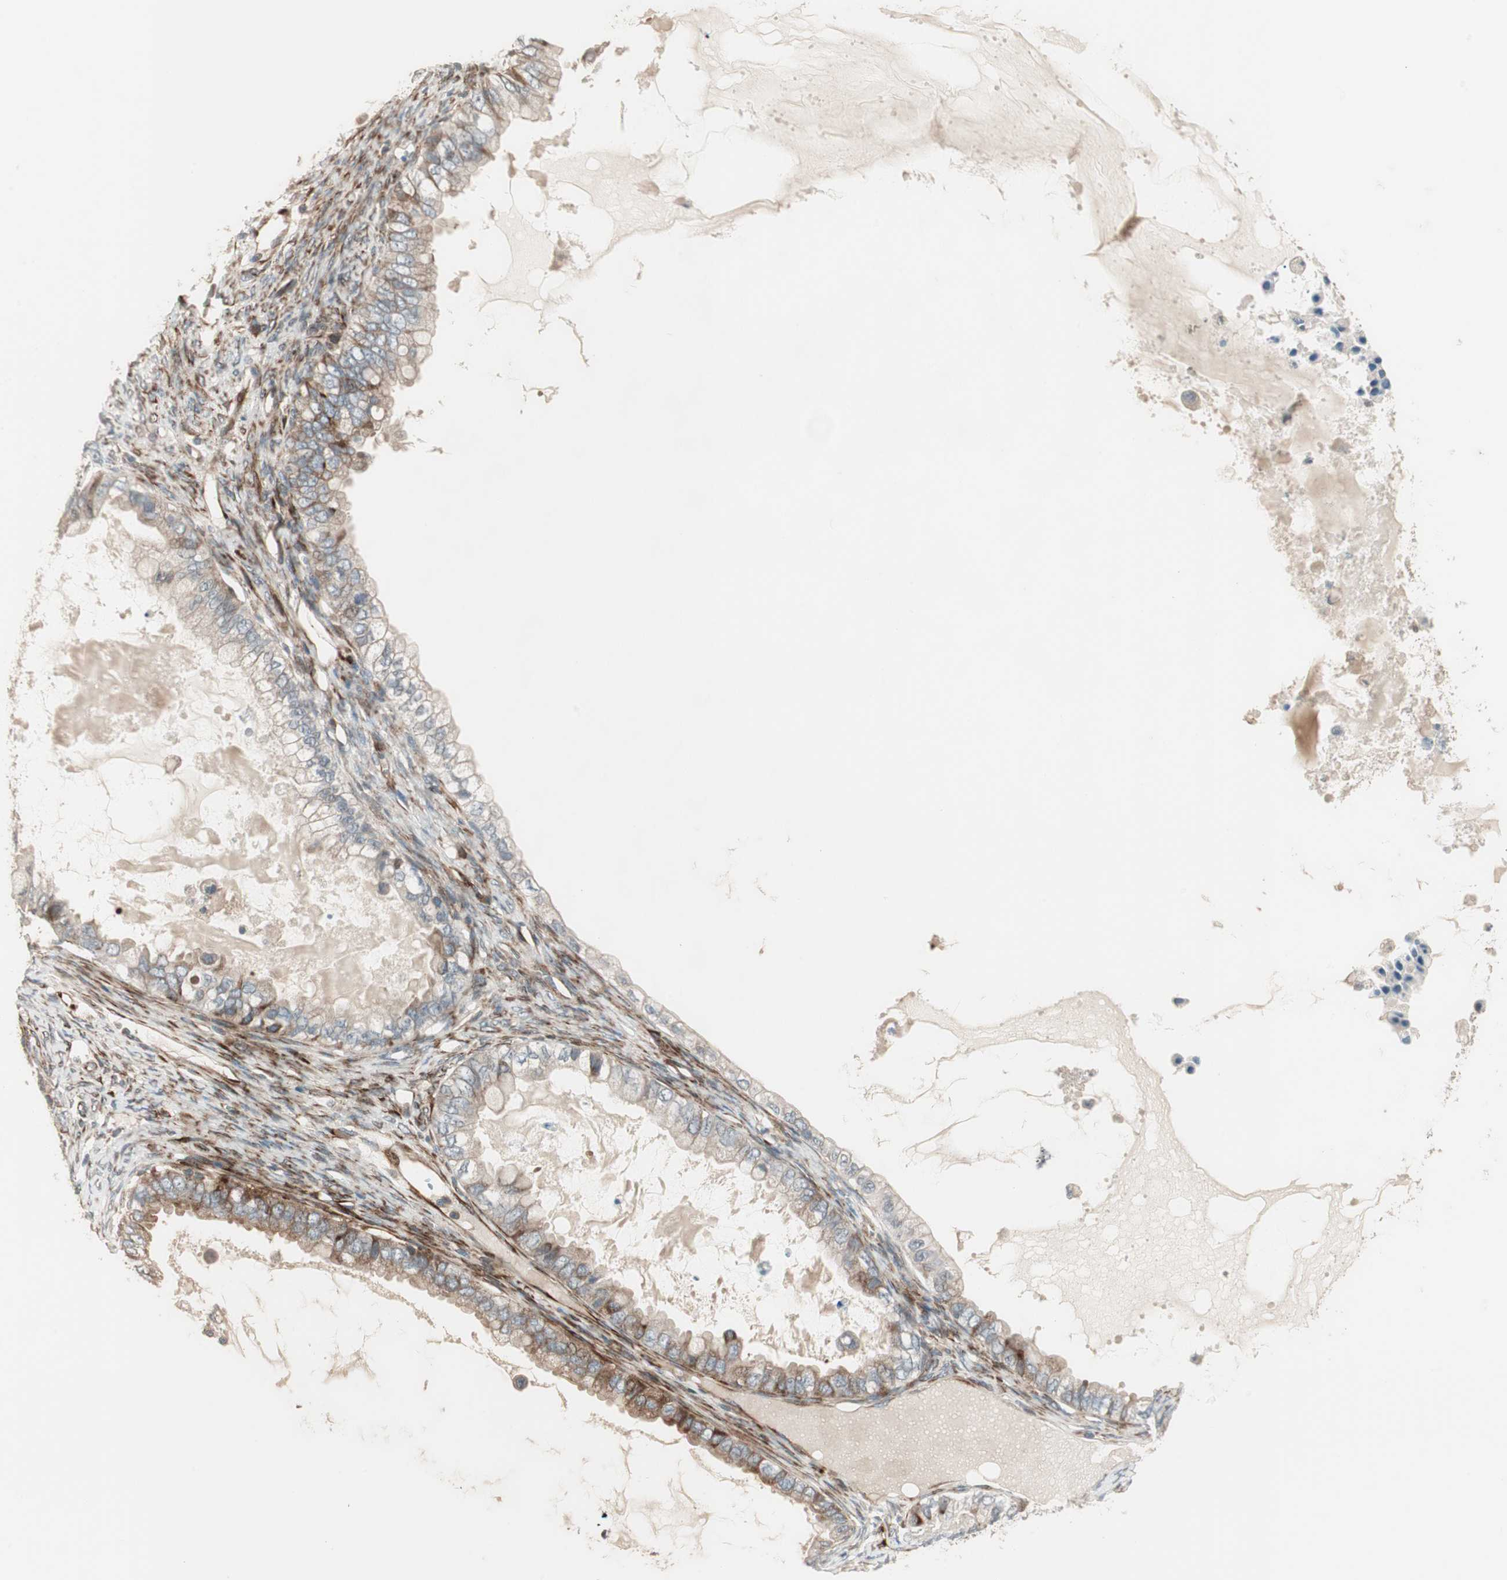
{"staining": {"intensity": "moderate", "quantity": "<25%", "location": "cytoplasmic/membranous"}, "tissue": "ovarian cancer", "cell_type": "Tumor cells", "image_type": "cancer", "snomed": [{"axis": "morphology", "description": "Cystadenocarcinoma, mucinous, NOS"}, {"axis": "topography", "description": "Ovary"}], "caption": "Mucinous cystadenocarcinoma (ovarian) stained for a protein shows moderate cytoplasmic/membranous positivity in tumor cells.", "gene": "PPP2R5E", "patient": {"sex": "female", "age": 80}}